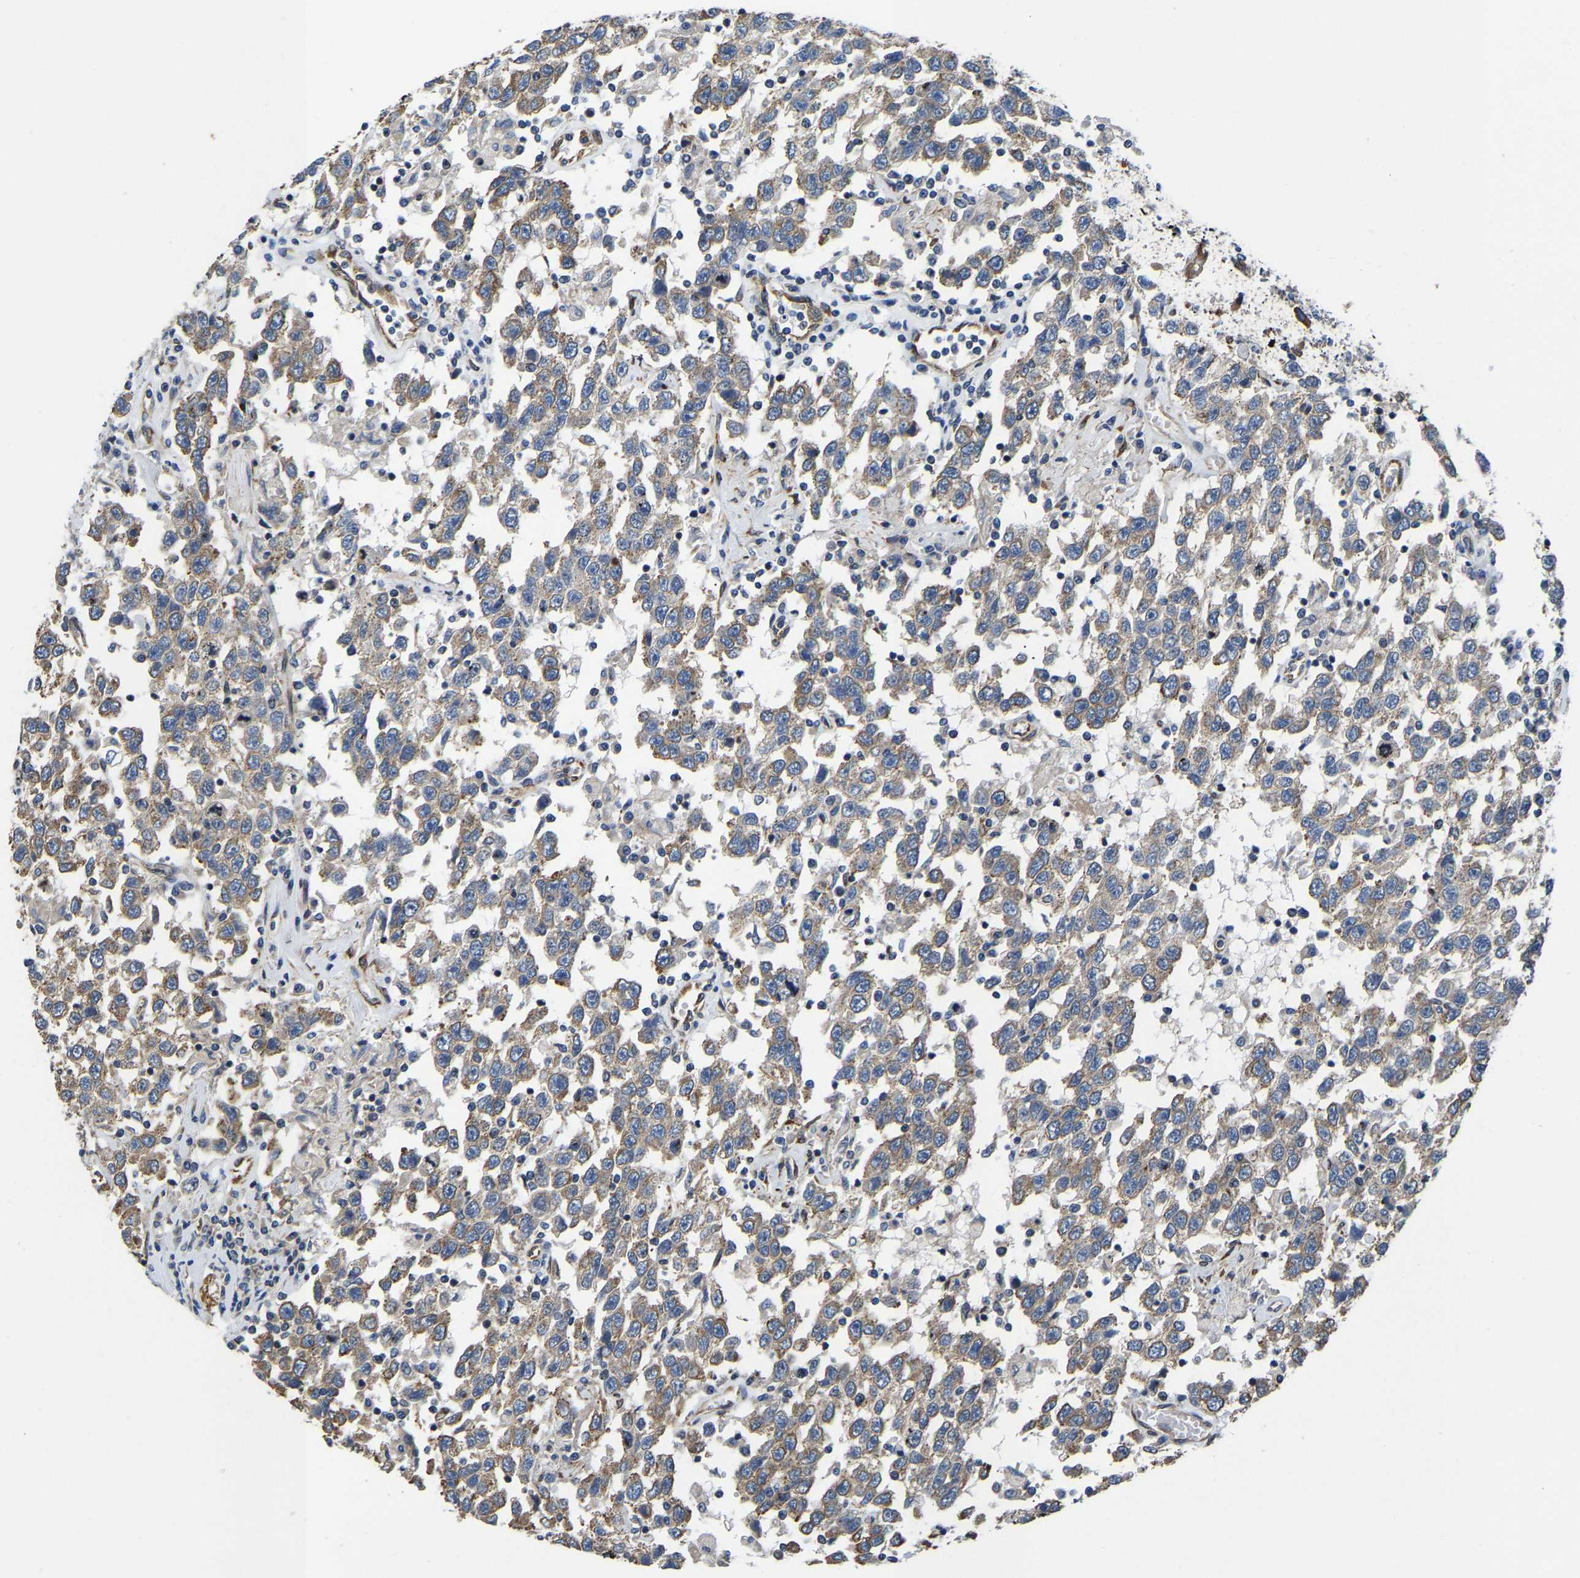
{"staining": {"intensity": "moderate", "quantity": ">75%", "location": "cytoplasmic/membranous"}, "tissue": "testis cancer", "cell_type": "Tumor cells", "image_type": "cancer", "snomed": [{"axis": "morphology", "description": "Seminoma, NOS"}, {"axis": "topography", "description": "Testis"}], "caption": "Tumor cells reveal moderate cytoplasmic/membranous positivity in approximately >75% of cells in seminoma (testis).", "gene": "ARL6IP5", "patient": {"sex": "male", "age": 41}}